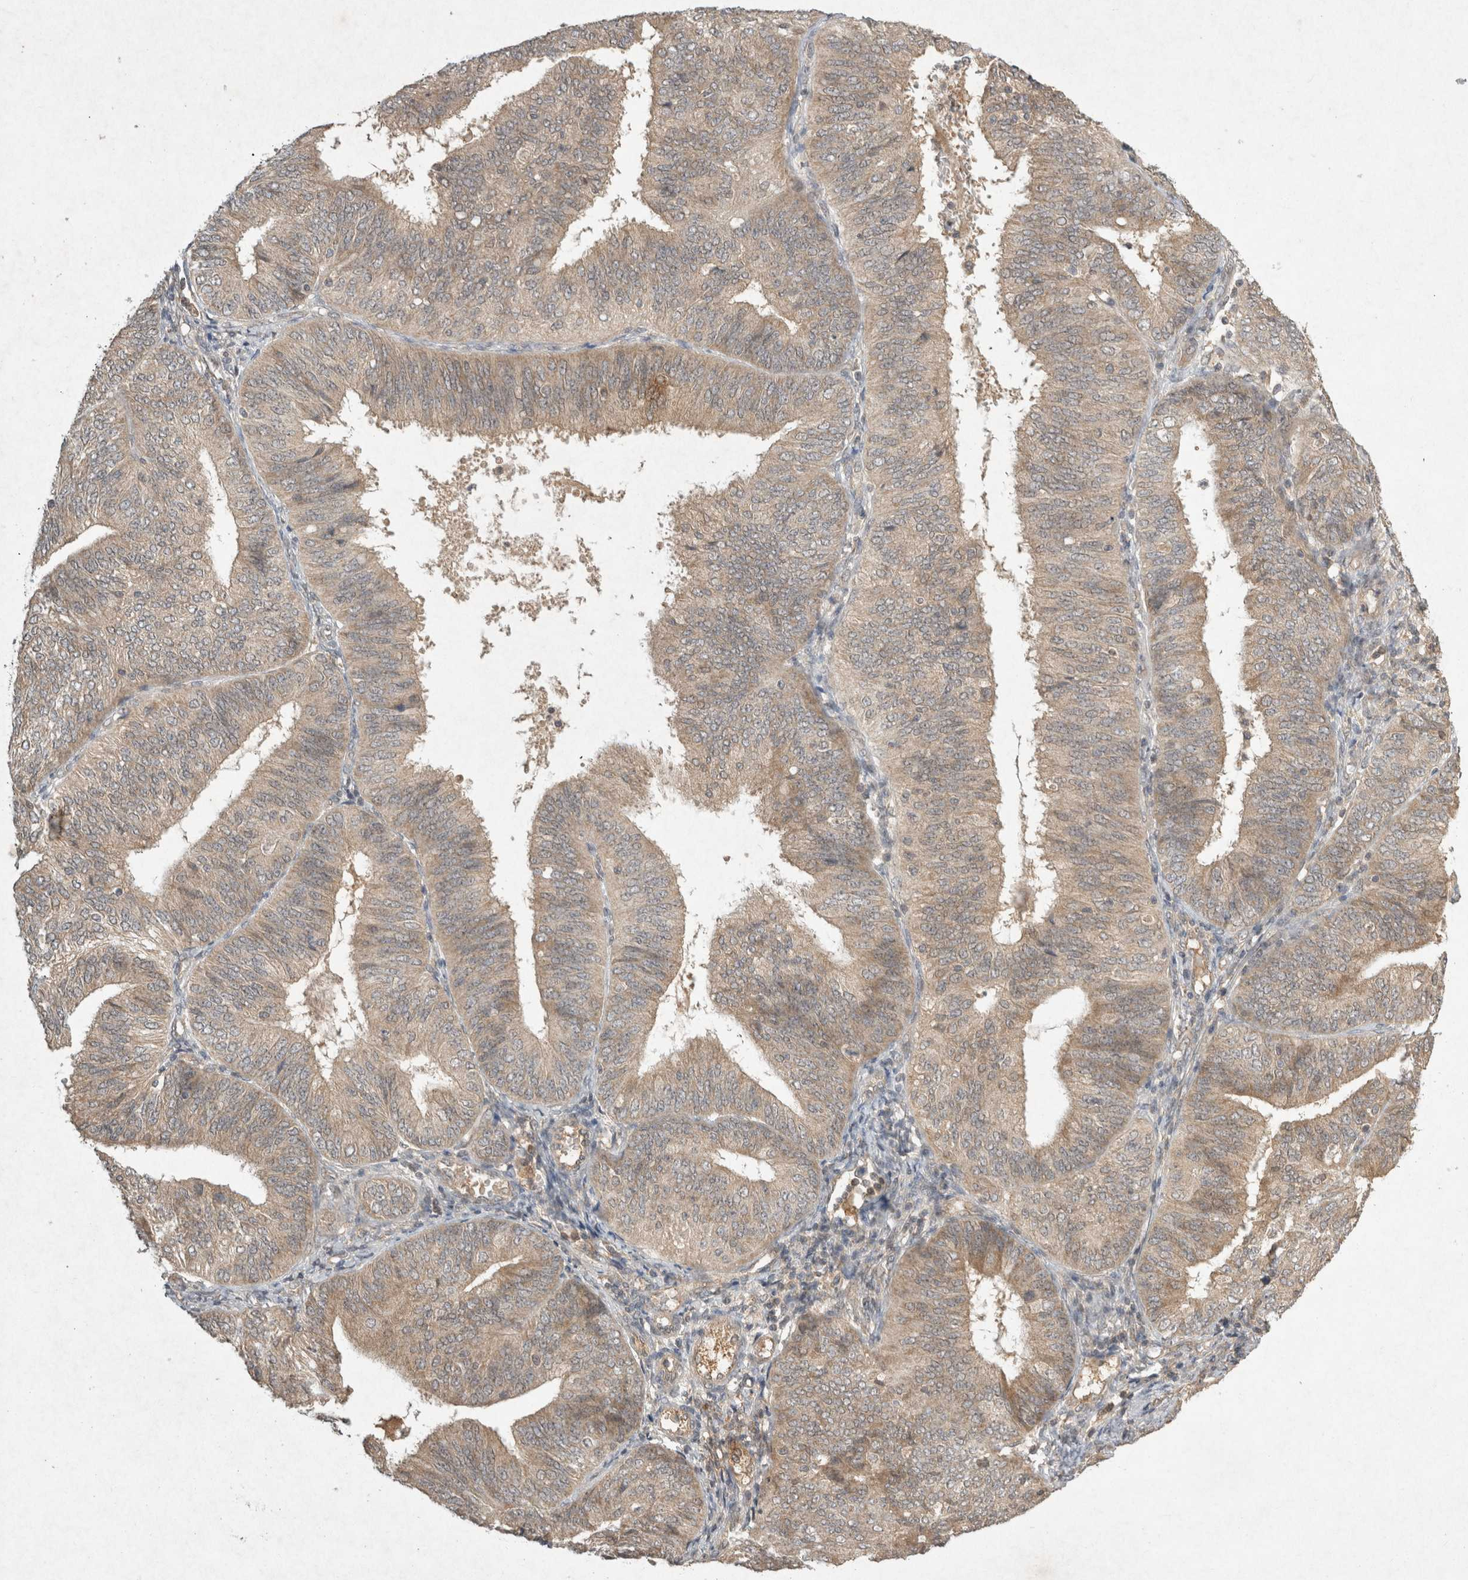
{"staining": {"intensity": "weak", "quantity": ">75%", "location": "cytoplasmic/membranous"}, "tissue": "endometrial cancer", "cell_type": "Tumor cells", "image_type": "cancer", "snomed": [{"axis": "morphology", "description": "Adenocarcinoma, NOS"}, {"axis": "topography", "description": "Endometrium"}], "caption": "Endometrial adenocarcinoma was stained to show a protein in brown. There is low levels of weak cytoplasmic/membranous positivity in approximately >75% of tumor cells.", "gene": "LOXL2", "patient": {"sex": "female", "age": 58}}